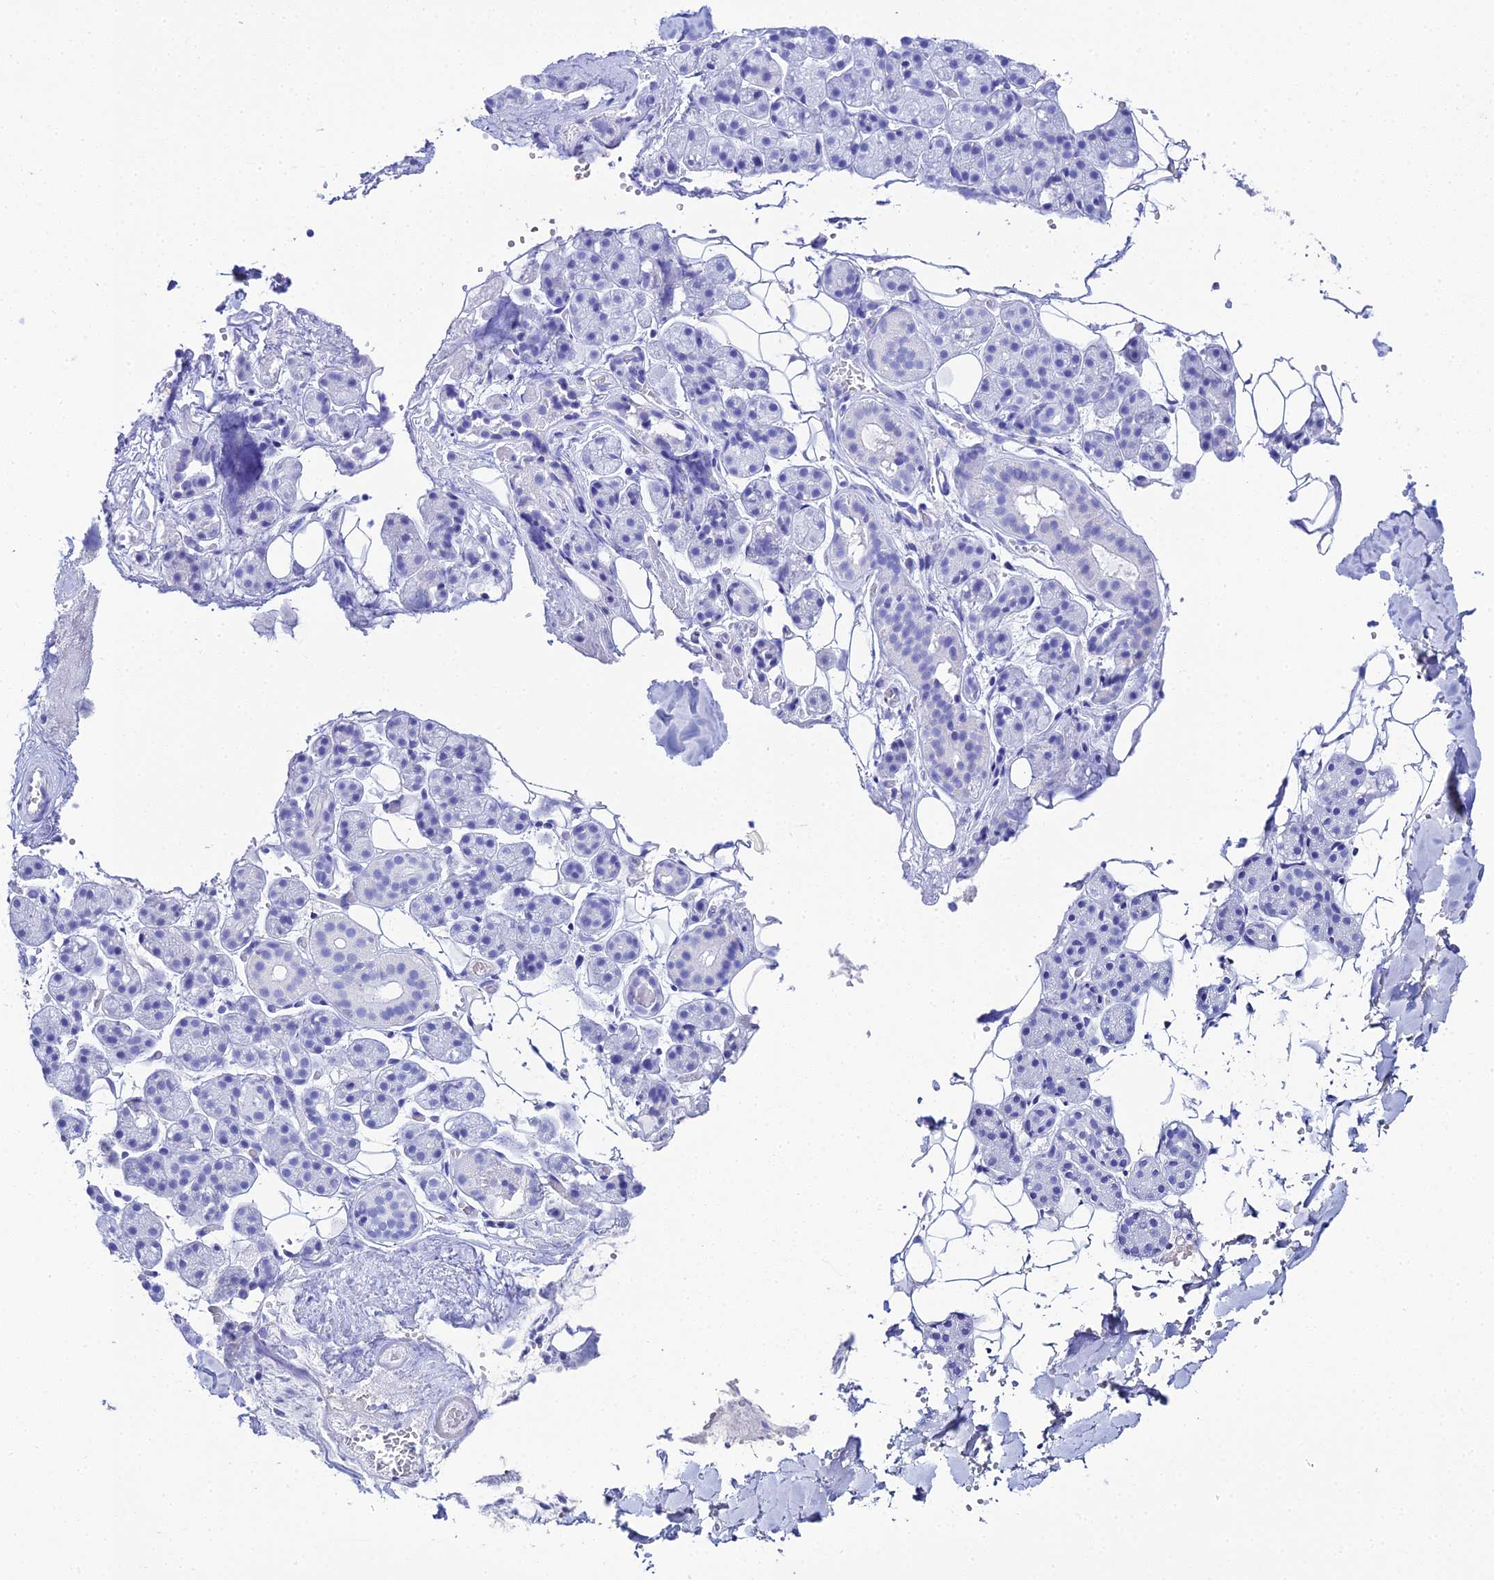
{"staining": {"intensity": "negative", "quantity": "none", "location": "none"}, "tissue": "salivary gland", "cell_type": "Glandular cells", "image_type": "normal", "snomed": [{"axis": "morphology", "description": "Normal tissue, NOS"}, {"axis": "topography", "description": "Salivary gland"}], "caption": "The image displays no significant expression in glandular cells of salivary gland. Brightfield microscopy of immunohistochemistry stained with DAB (brown) and hematoxylin (blue), captured at high magnification.", "gene": "CELA3A", "patient": {"sex": "female", "age": 33}}